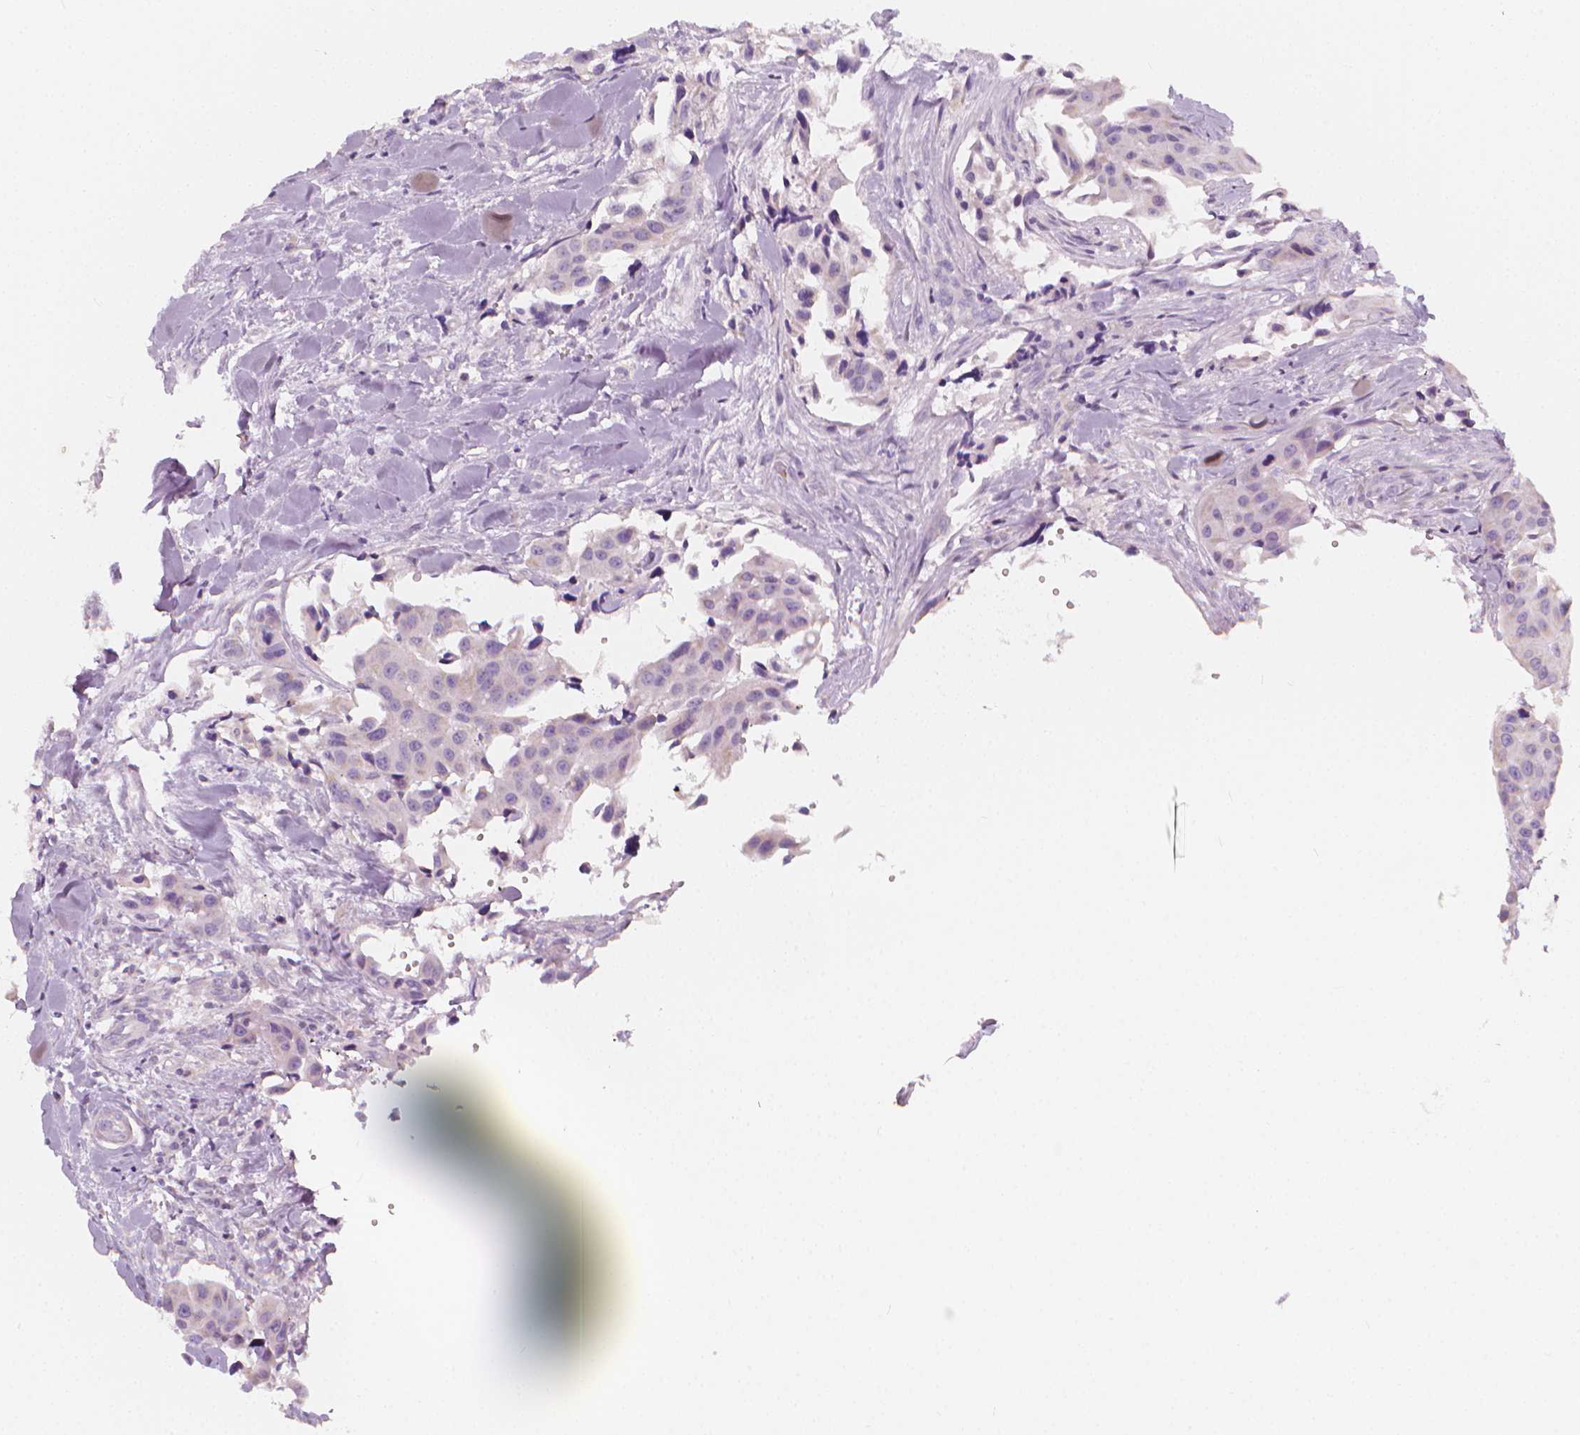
{"staining": {"intensity": "negative", "quantity": "none", "location": "none"}, "tissue": "head and neck cancer", "cell_type": "Tumor cells", "image_type": "cancer", "snomed": [{"axis": "morphology", "description": "Adenocarcinoma, NOS"}, {"axis": "topography", "description": "Head-Neck"}], "caption": "DAB immunohistochemical staining of human head and neck cancer exhibits no significant expression in tumor cells.", "gene": "RBFOX1", "patient": {"sex": "male", "age": 76}}